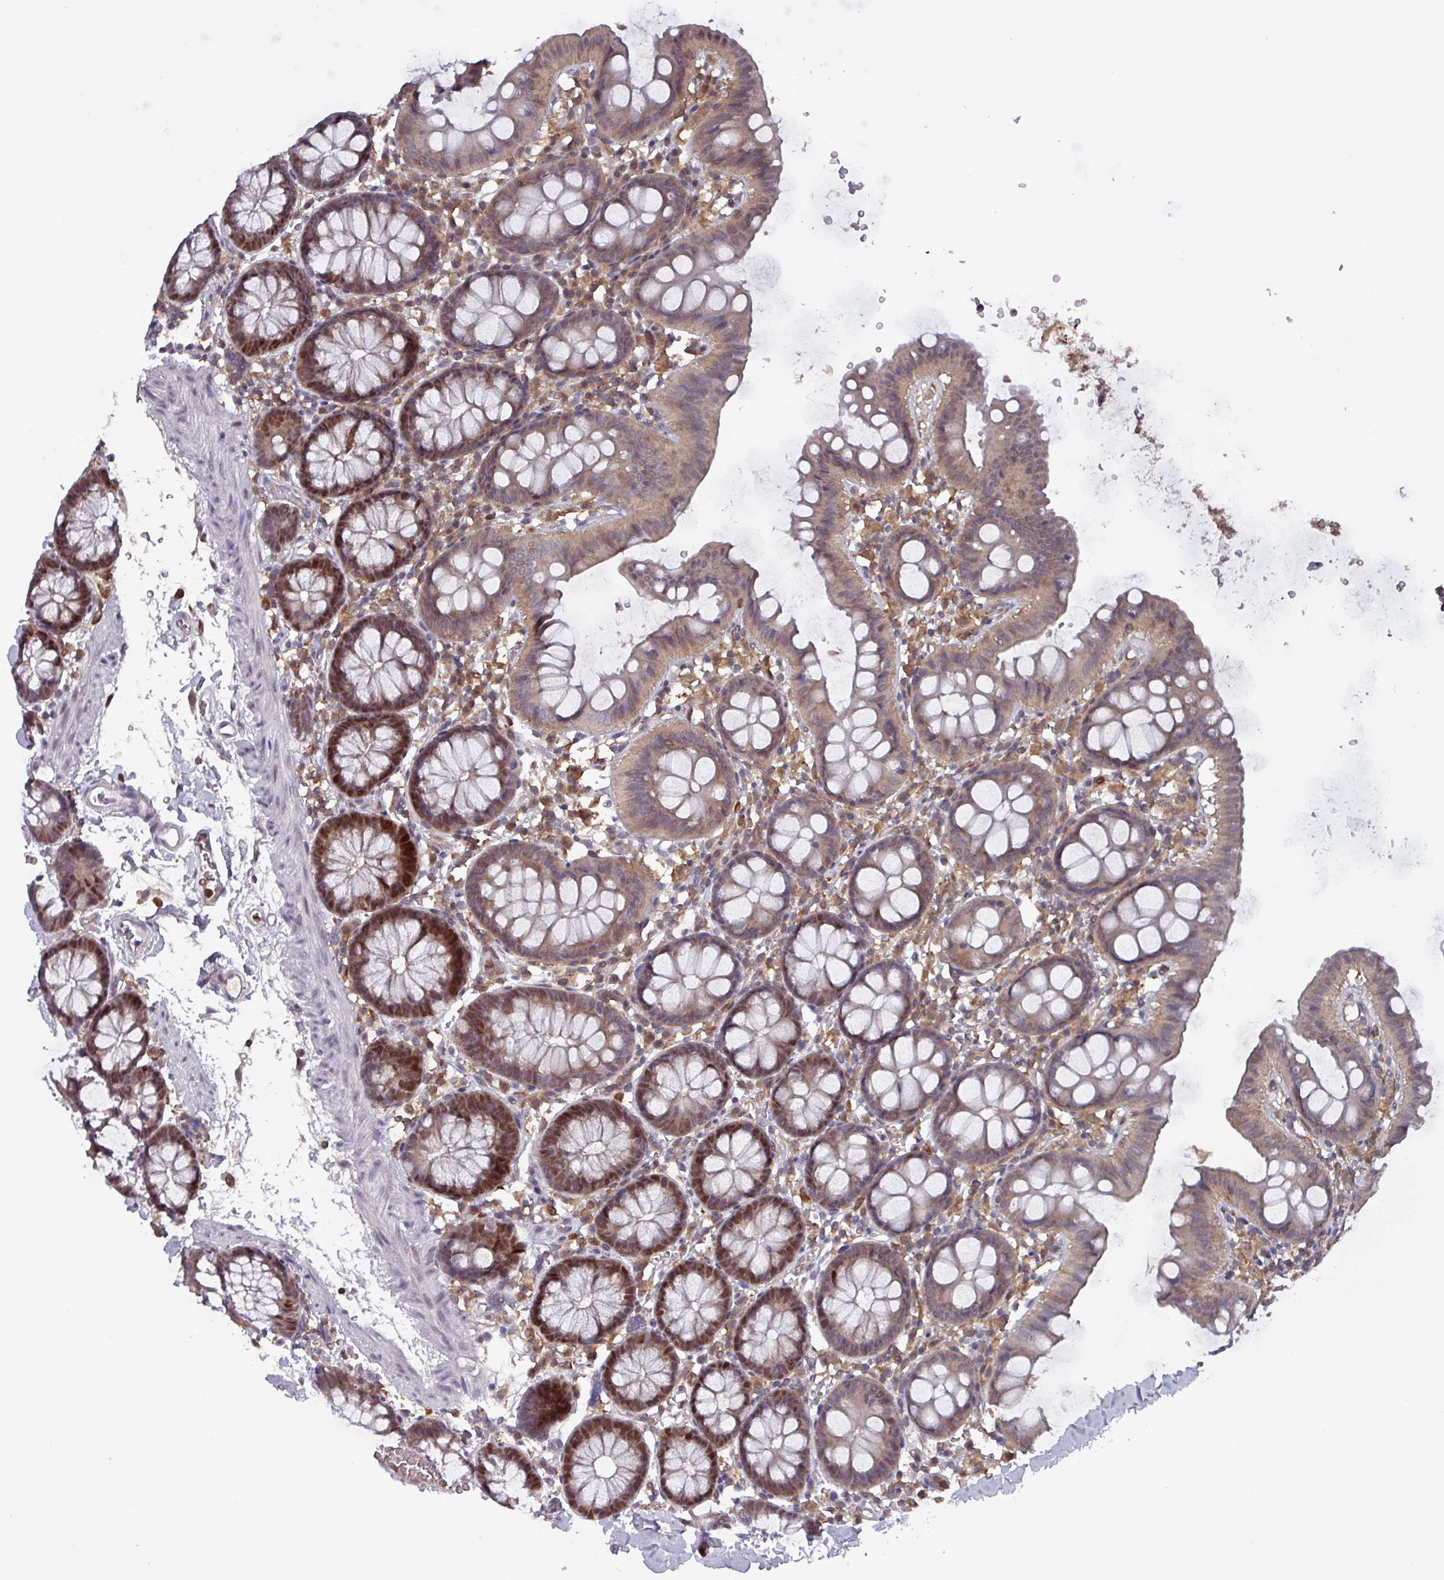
{"staining": {"intensity": "weak", "quantity": ">75%", "location": "cytoplasmic/membranous"}, "tissue": "colon", "cell_type": "Endothelial cells", "image_type": "normal", "snomed": [{"axis": "morphology", "description": "Normal tissue, NOS"}, {"axis": "topography", "description": "Colon"}], "caption": "DAB immunohistochemical staining of normal human colon reveals weak cytoplasmic/membranous protein staining in about >75% of endothelial cells. (brown staining indicates protein expression, while blue staining denotes nuclei).", "gene": "PRRX1", "patient": {"sex": "male", "age": 75}}